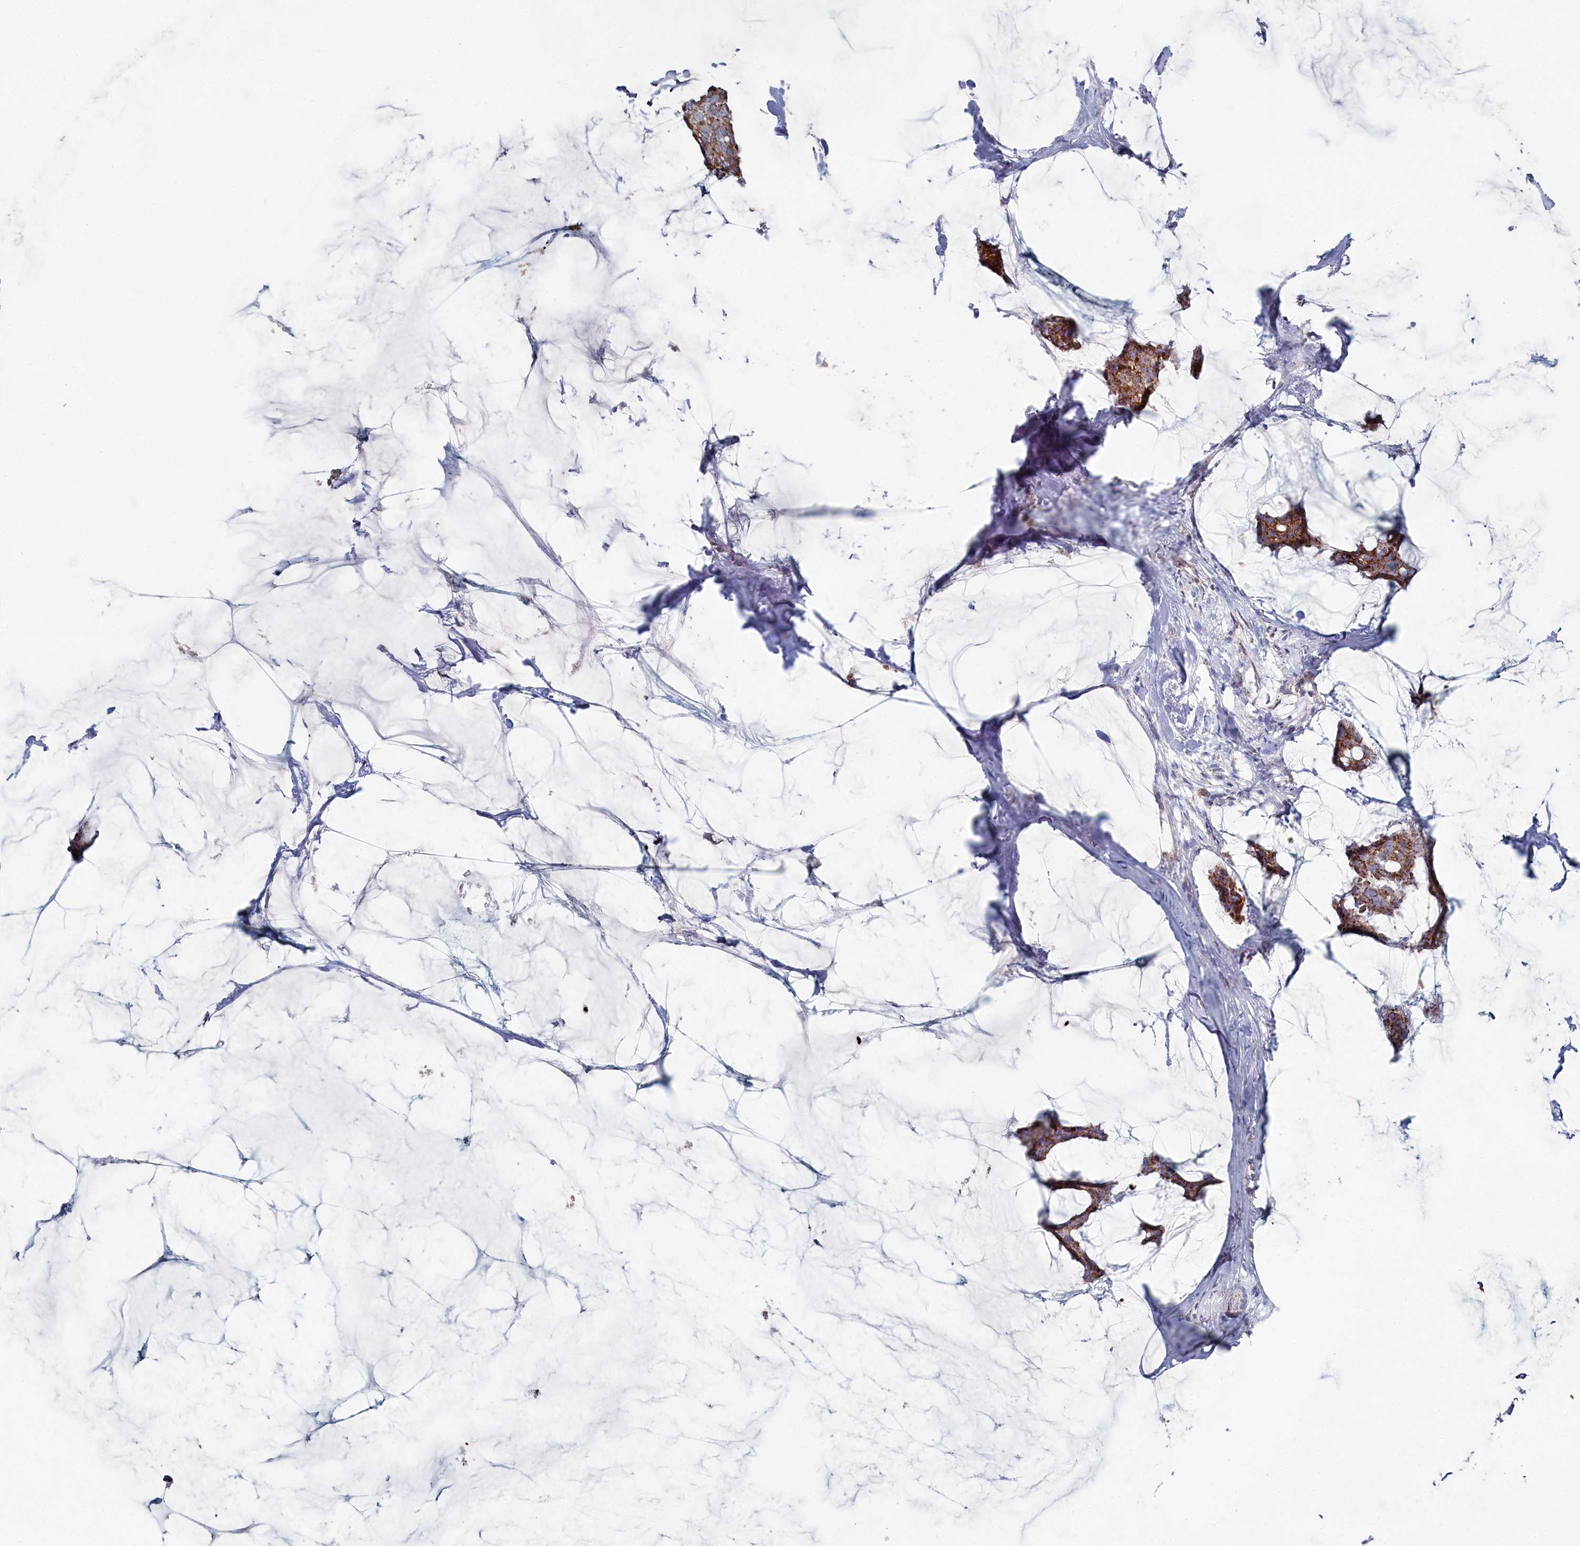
{"staining": {"intensity": "moderate", "quantity": ">75%", "location": "cytoplasmic/membranous"}, "tissue": "breast cancer", "cell_type": "Tumor cells", "image_type": "cancer", "snomed": [{"axis": "morphology", "description": "Duct carcinoma"}, {"axis": "topography", "description": "Breast"}], "caption": "Tumor cells show medium levels of moderate cytoplasmic/membranous expression in approximately >75% of cells in human breast intraductal carcinoma. The protein is stained brown, and the nuclei are stained in blue (DAB (3,3'-diaminobenzidine) IHC with brightfield microscopy, high magnification).", "gene": "GLS2", "patient": {"sex": "female", "age": 93}}